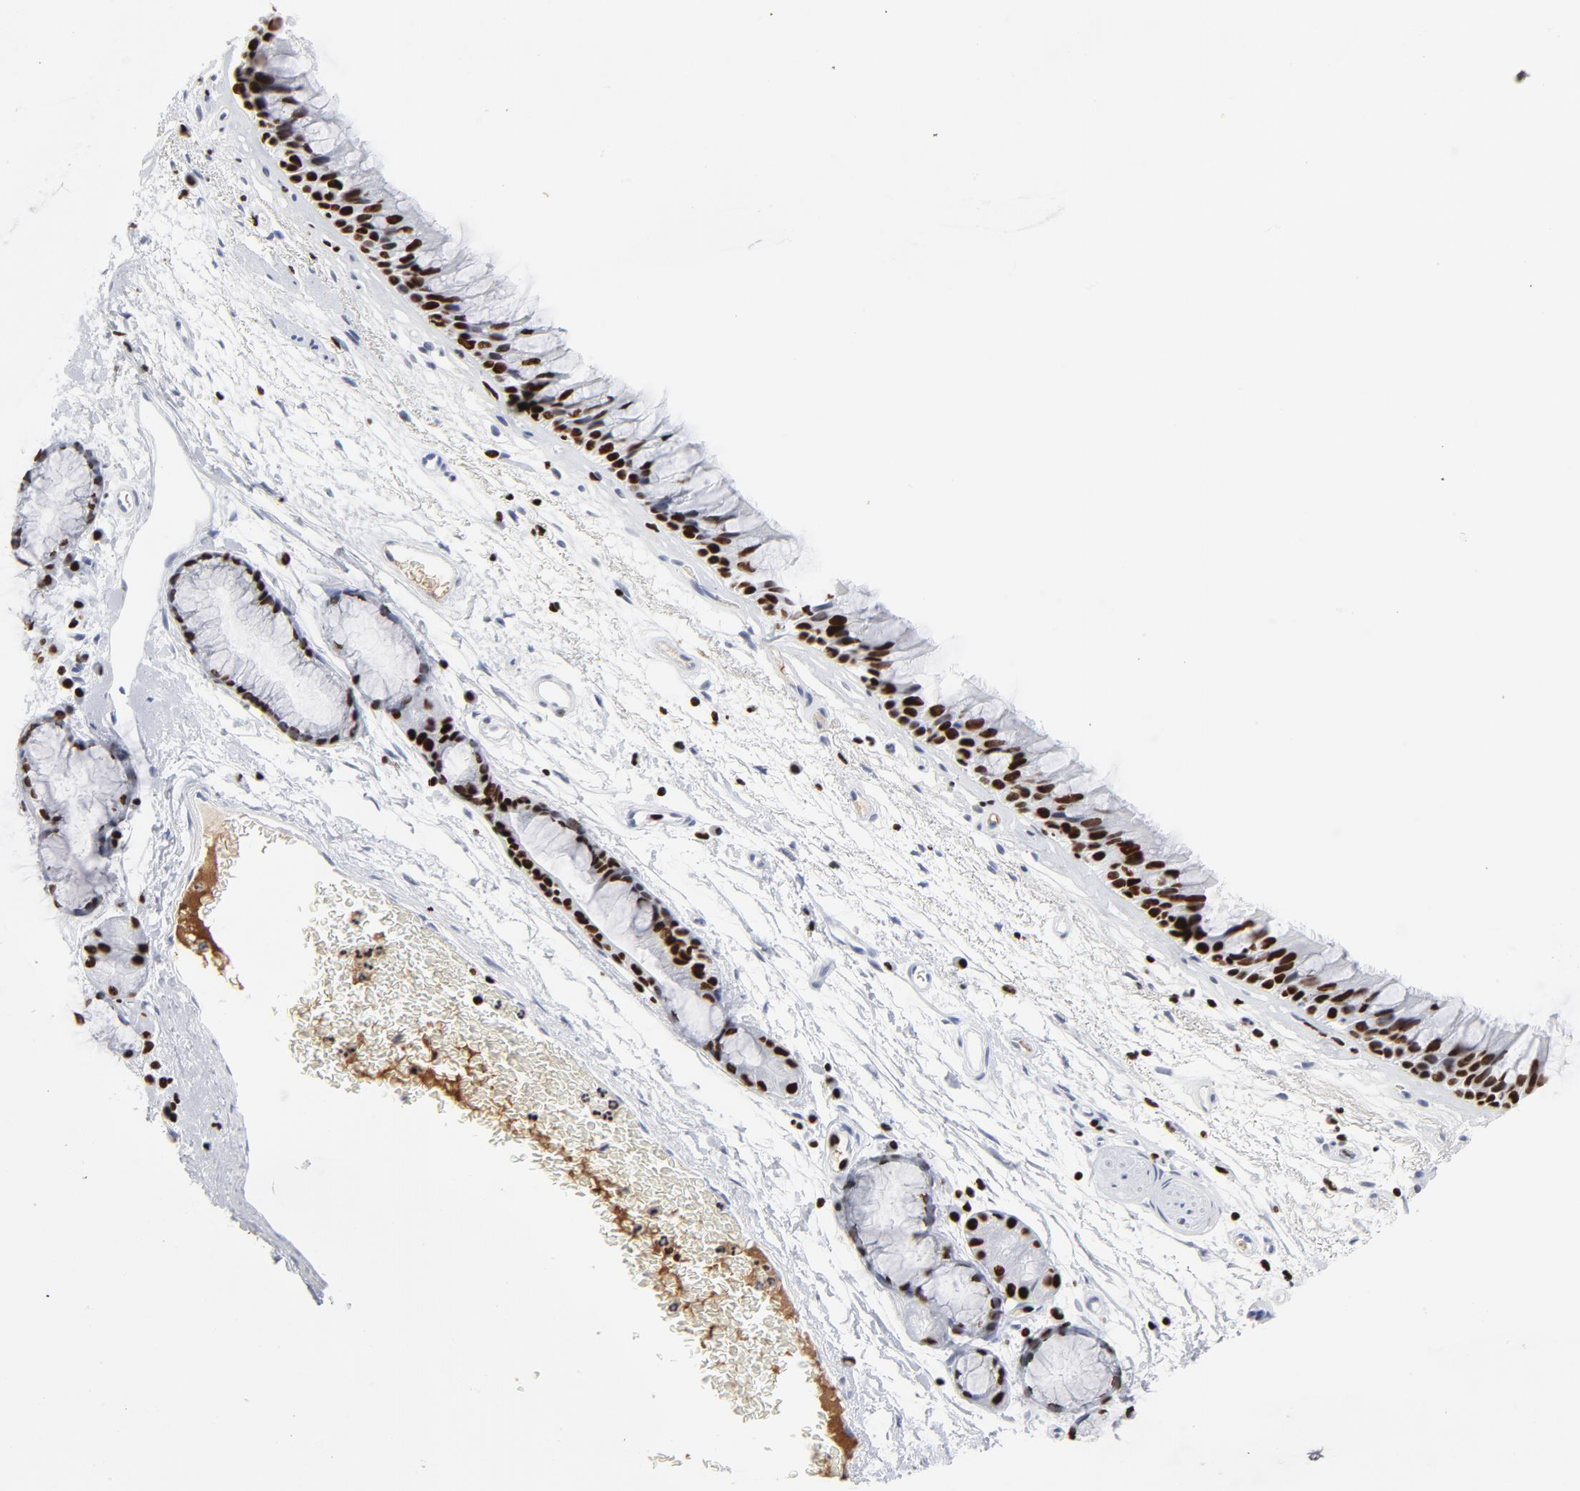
{"staining": {"intensity": "strong", "quantity": ">75%", "location": "nuclear"}, "tissue": "bronchus", "cell_type": "Respiratory epithelial cells", "image_type": "normal", "snomed": [{"axis": "morphology", "description": "Normal tissue, NOS"}, {"axis": "morphology", "description": "Adenocarcinoma, NOS"}, {"axis": "topography", "description": "Bronchus"}, {"axis": "topography", "description": "Lung"}], "caption": "IHC (DAB (3,3'-diaminobenzidine)) staining of benign bronchus exhibits strong nuclear protein staining in approximately >75% of respiratory epithelial cells.", "gene": "SMARCC2", "patient": {"sex": "female", "age": 54}}